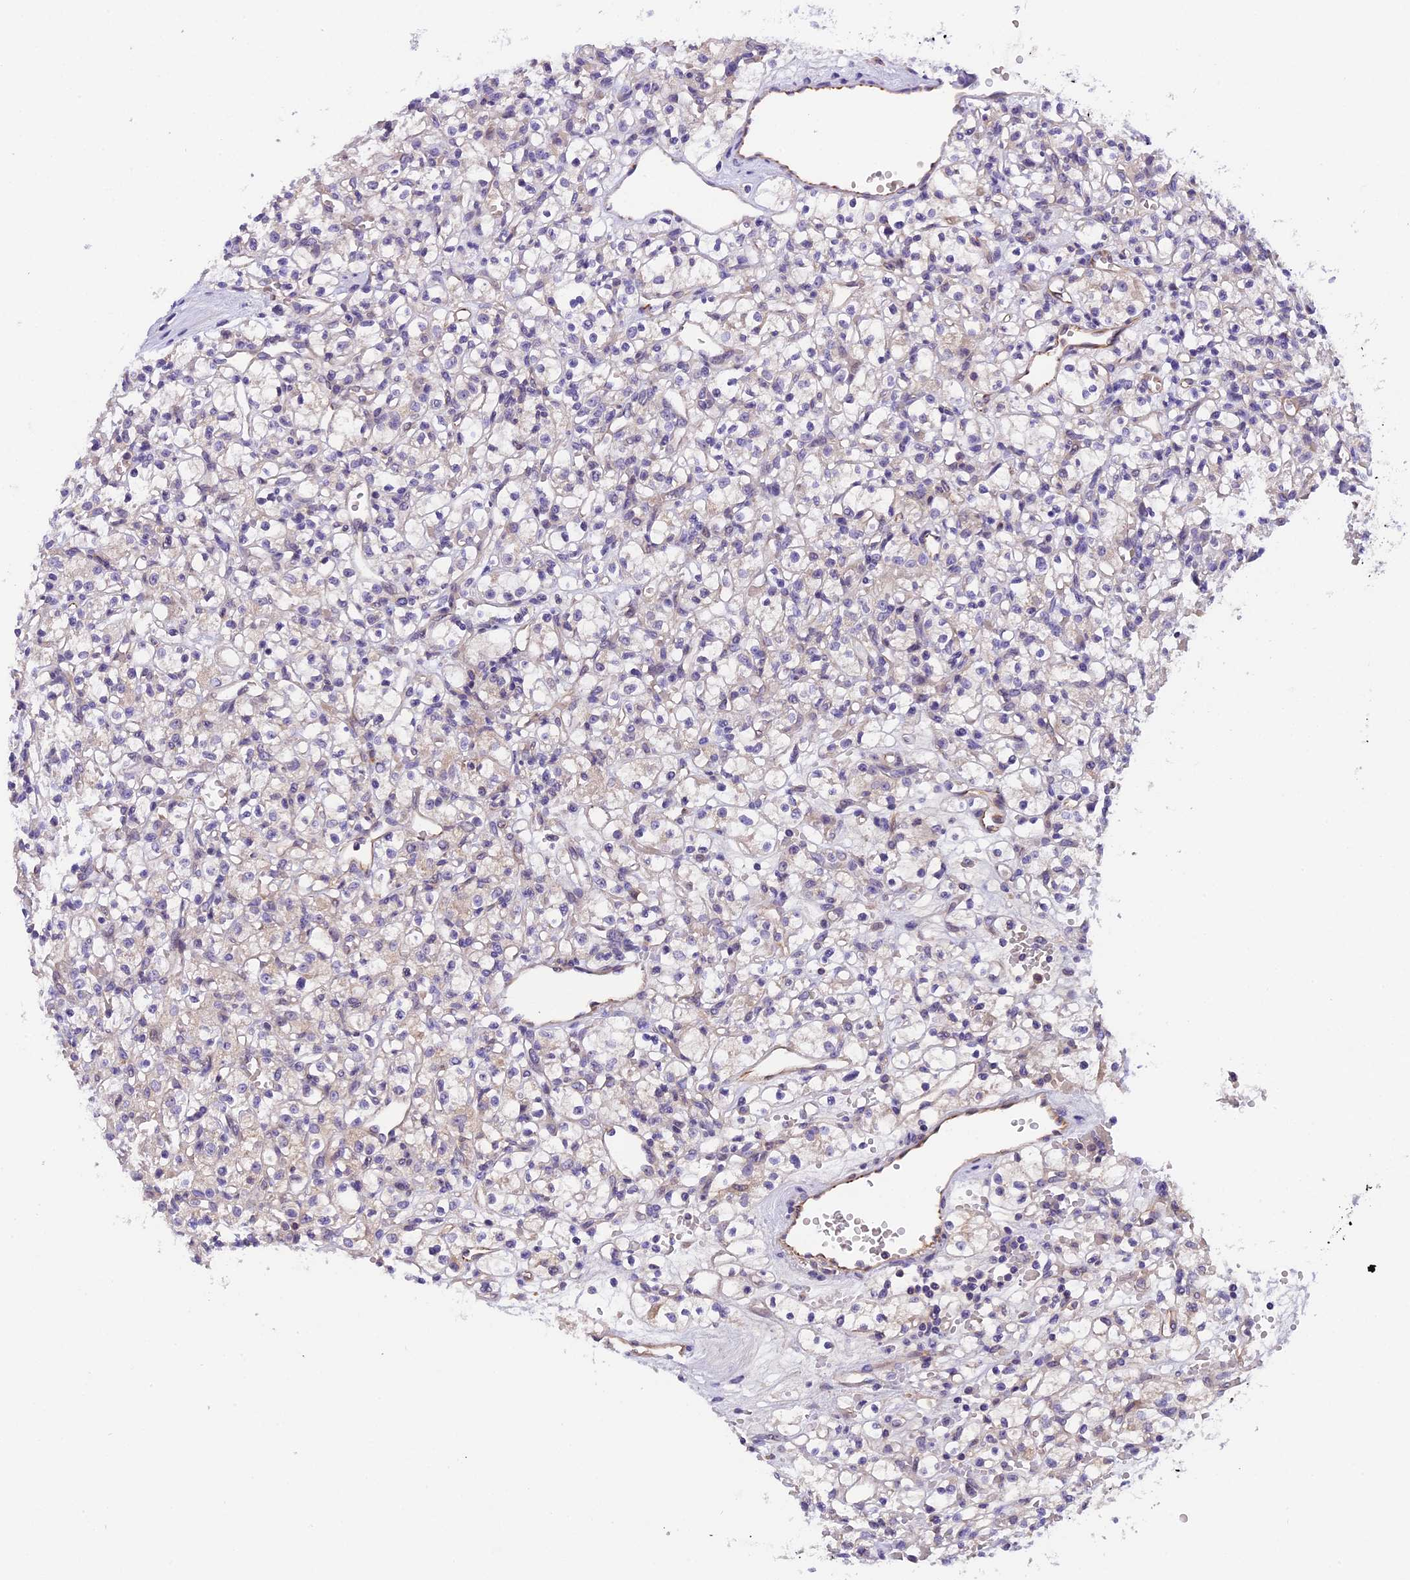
{"staining": {"intensity": "negative", "quantity": "none", "location": "none"}, "tissue": "renal cancer", "cell_type": "Tumor cells", "image_type": "cancer", "snomed": [{"axis": "morphology", "description": "Adenocarcinoma, NOS"}, {"axis": "topography", "description": "Kidney"}], "caption": "IHC of human adenocarcinoma (renal) demonstrates no expression in tumor cells.", "gene": "CCDC32", "patient": {"sex": "female", "age": 59}}